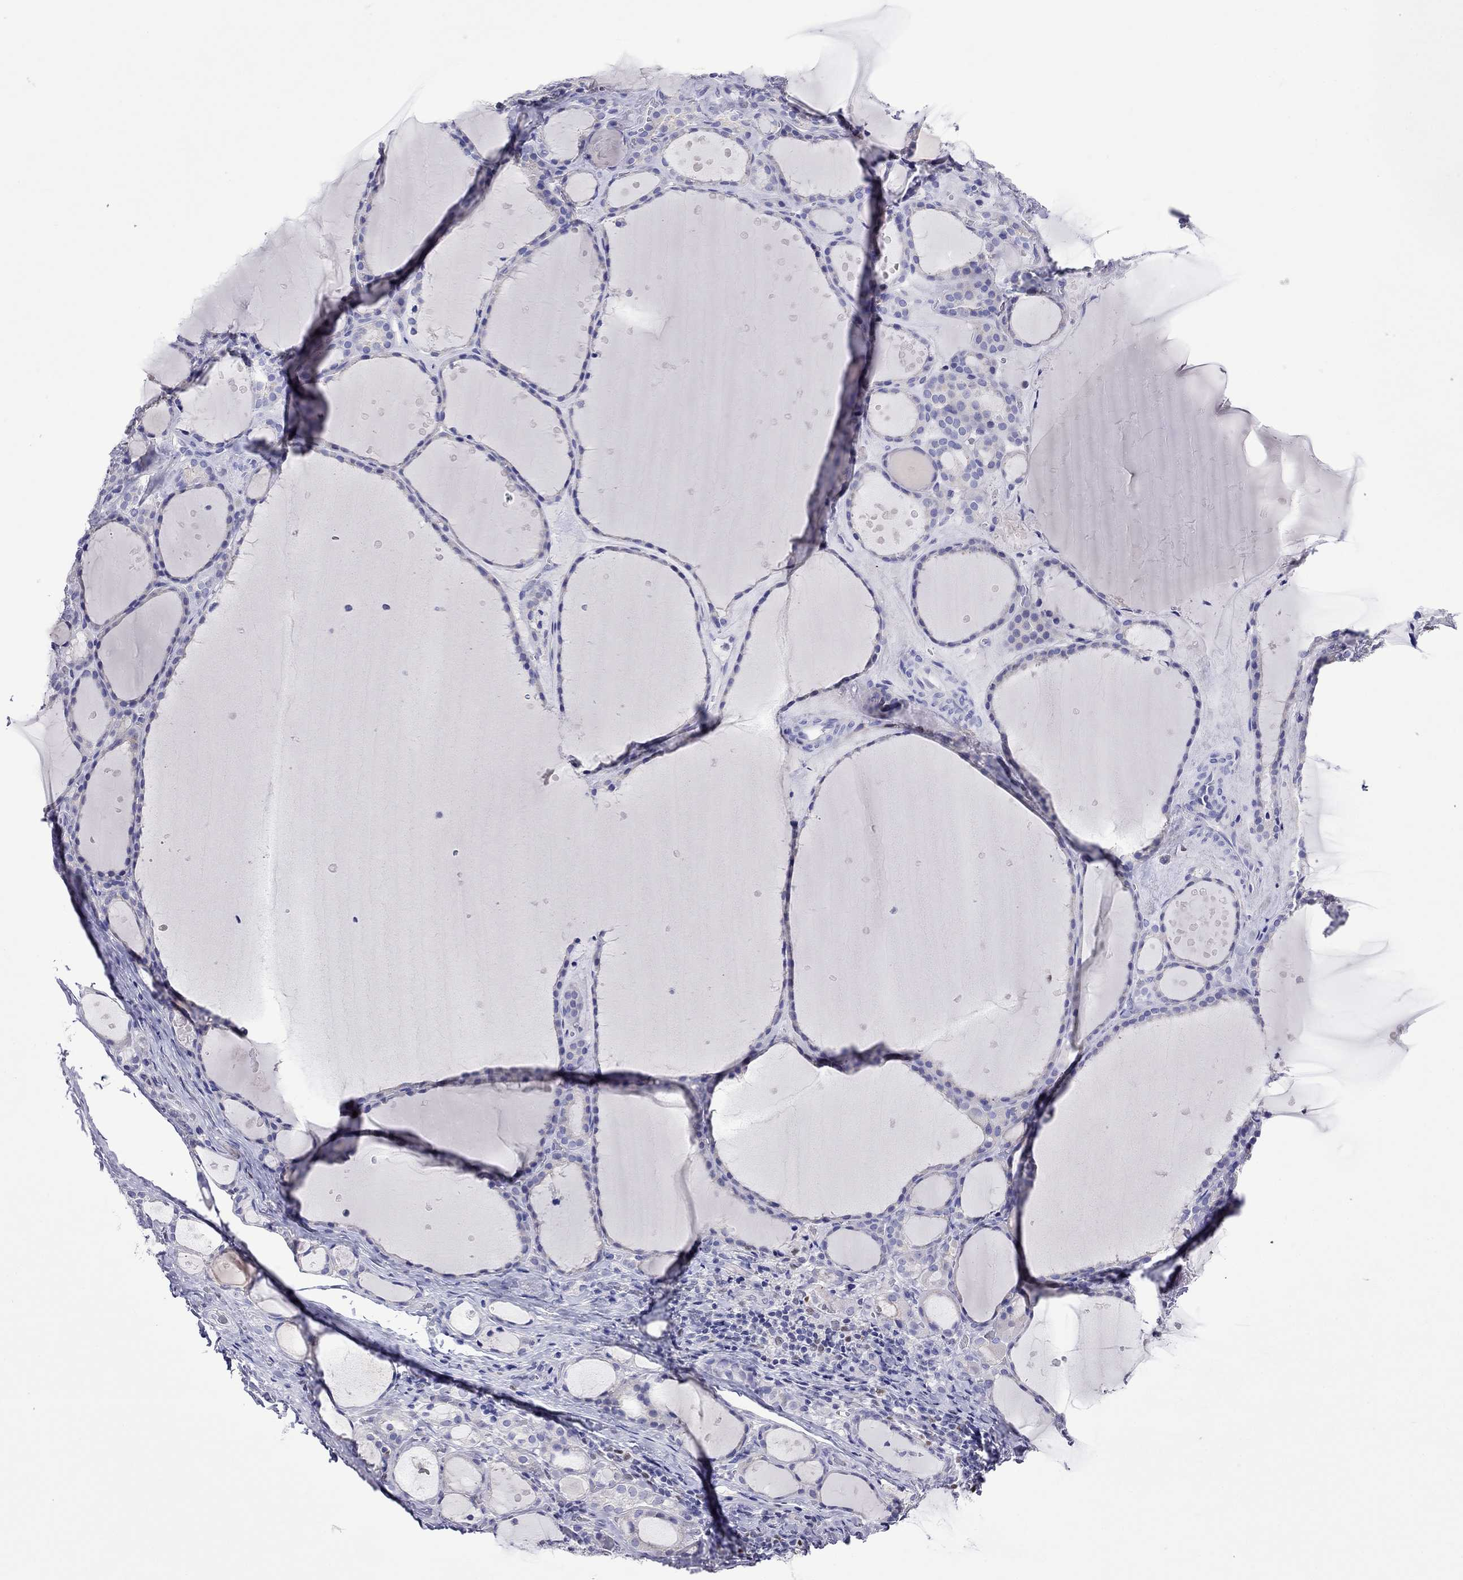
{"staining": {"intensity": "negative", "quantity": "none", "location": "none"}, "tissue": "thyroid gland", "cell_type": "Glandular cells", "image_type": "normal", "snomed": [{"axis": "morphology", "description": "Normal tissue, NOS"}, {"axis": "topography", "description": "Thyroid gland"}], "caption": "Glandular cells show no significant protein positivity in benign thyroid gland. (DAB (3,3'-diaminobenzidine) immunohistochemistry (IHC) visualized using brightfield microscopy, high magnification).", "gene": "MPZ", "patient": {"sex": "male", "age": 68}}